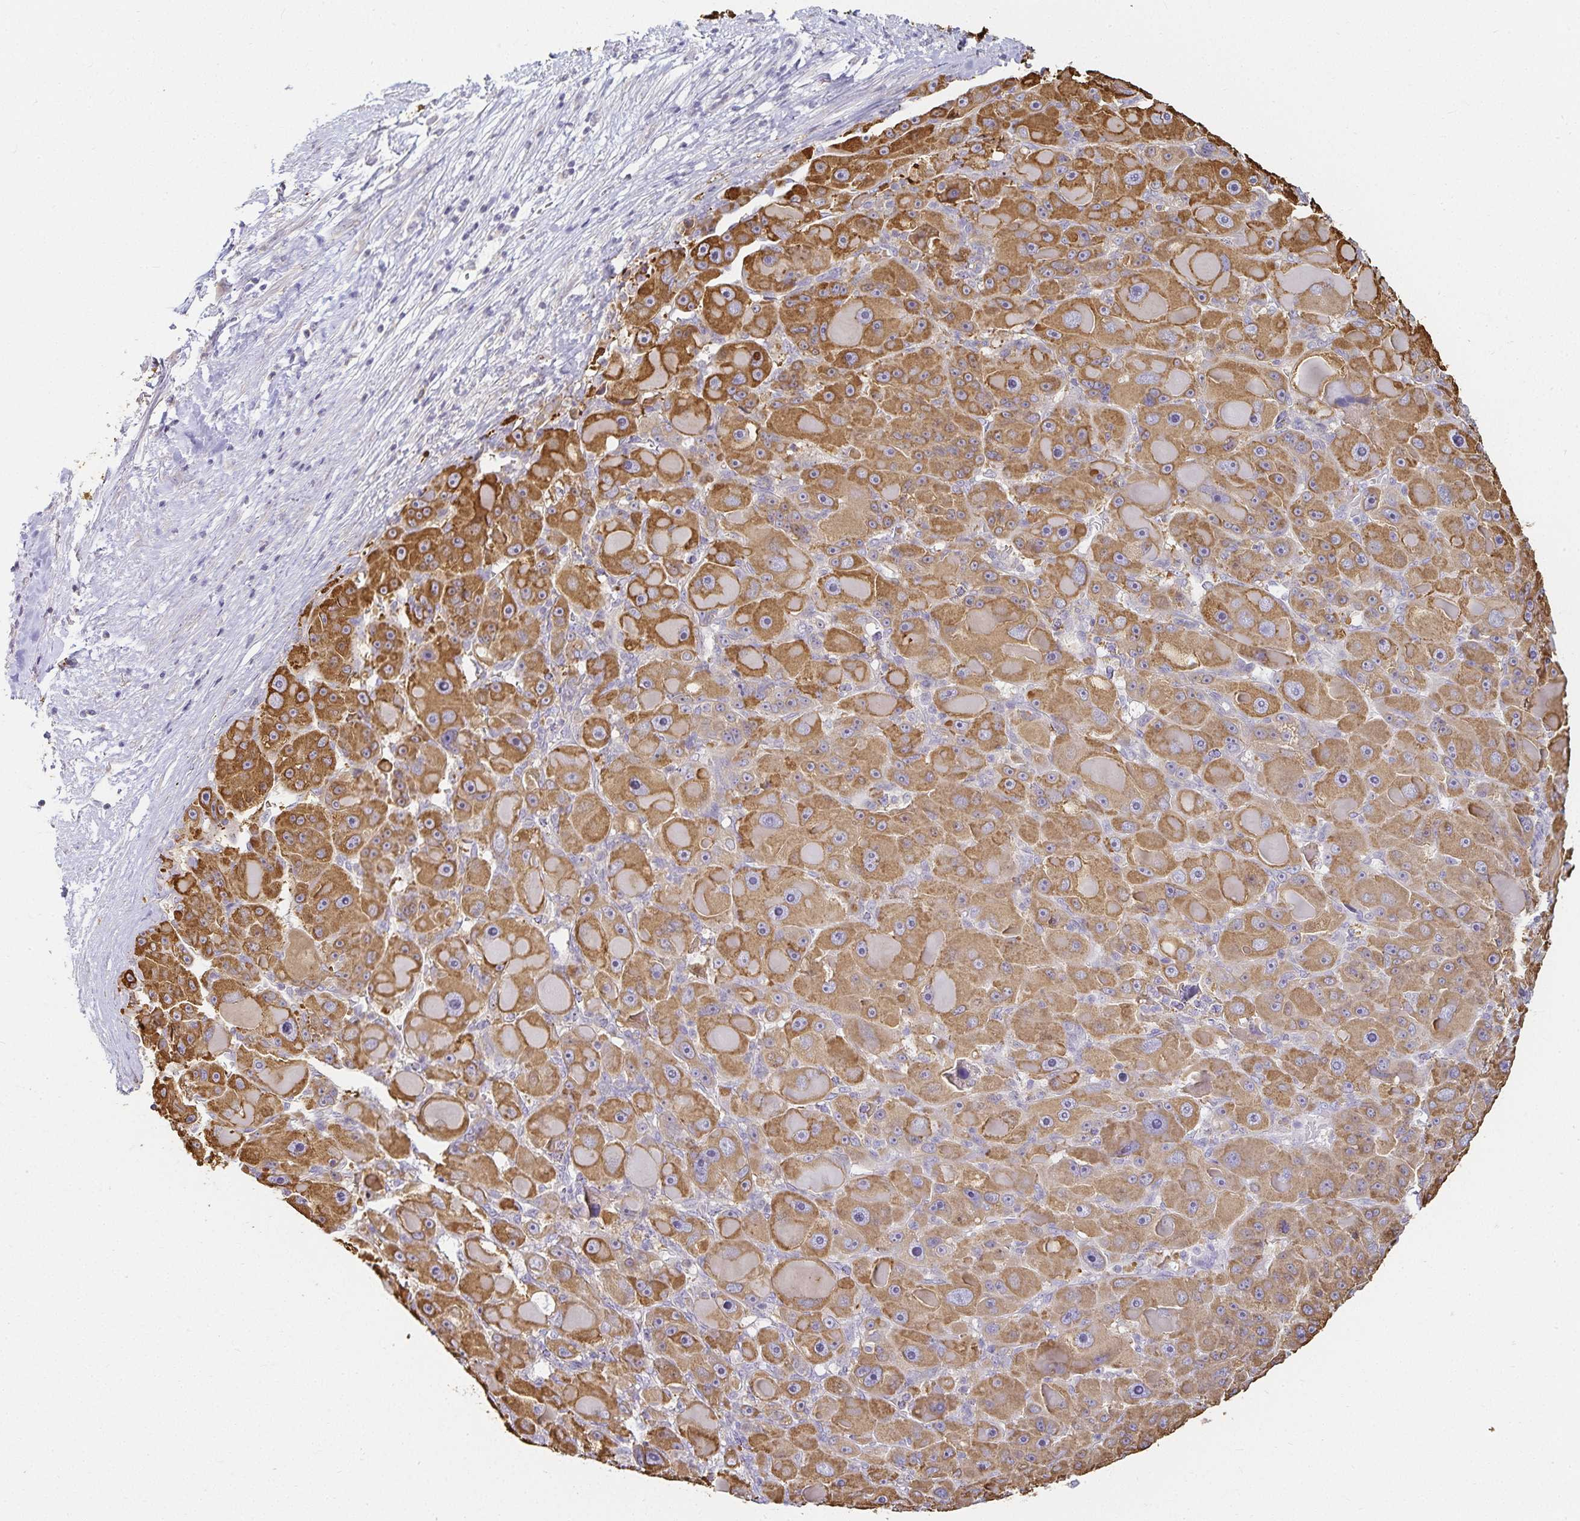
{"staining": {"intensity": "moderate", "quantity": ">75%", "location": "cytoplasmic/membranous"}, "tissue": "liver cancer", "cell_type": "Tumor cells", "image_type": "cancer", "snomed": [{"axis": "morphology", "description": "Carcinoma, Hepatocellular, NOS"}, {"axis": "topography", "description": "Liver"}], "caption": "Brown immunohistochemical staining in hepatocellular carcinoma (liver) exhibits moderate cytoplasmic/membranous staining in approximately >75% of tumor cells.", "gene": "GP2", "patient": {"sex": "male", "age": 76}}